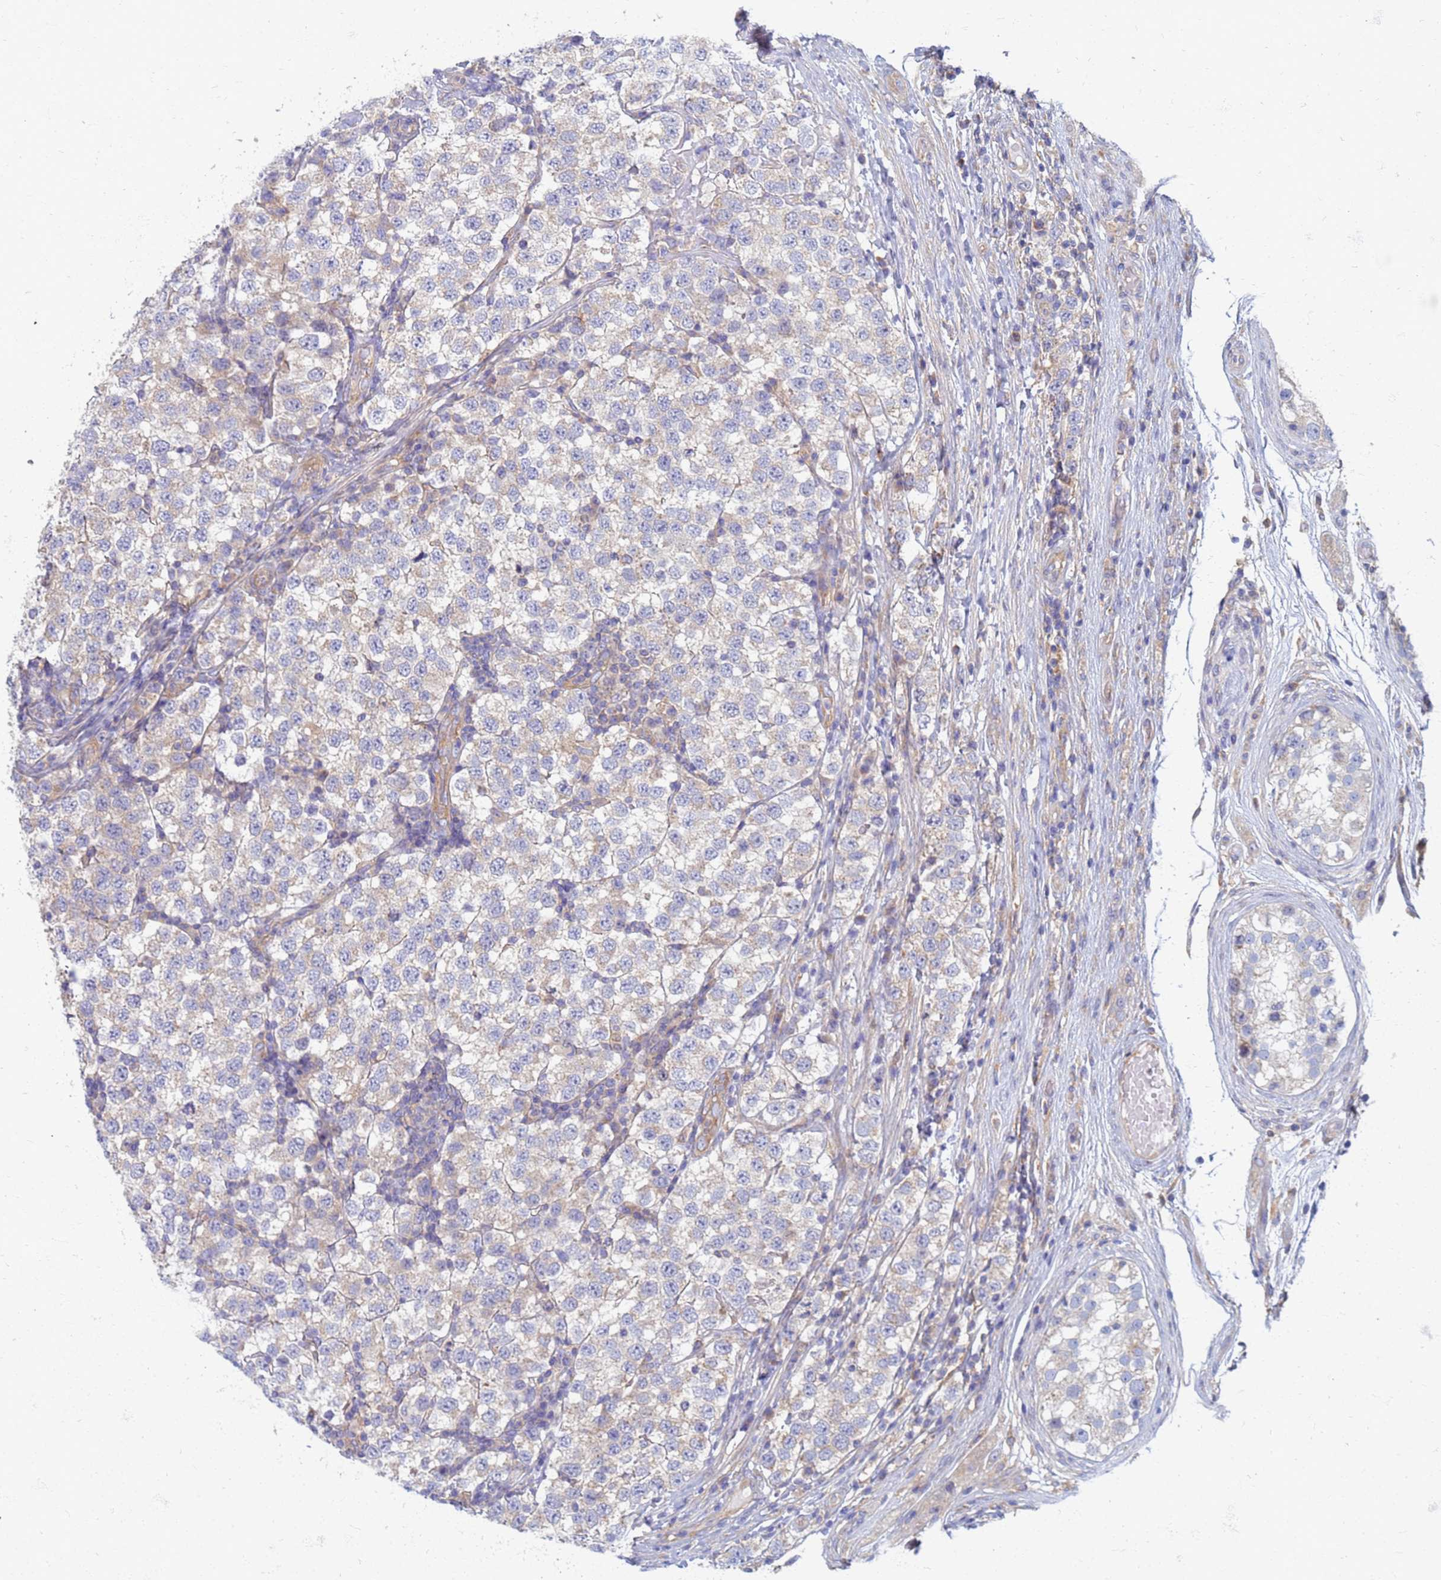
{"staining": {"intensity": "negative", "quantity": "none", "location": "none"}, "tissue": "testis cancer", "cell_type": "Tumor cells", "image_type": "cancer", "snomed": [{"axis": "morphology", "description": "Seminoma, NOS"}, {"axis": "topography", "description": "Testis"}], "caption": "The immunohistochemistry (IHC) image has no significant staining in tumor cells of testis seminoma tissue.", "gene": "EEA1", "patient": {"sex": "male", "age": 34}}